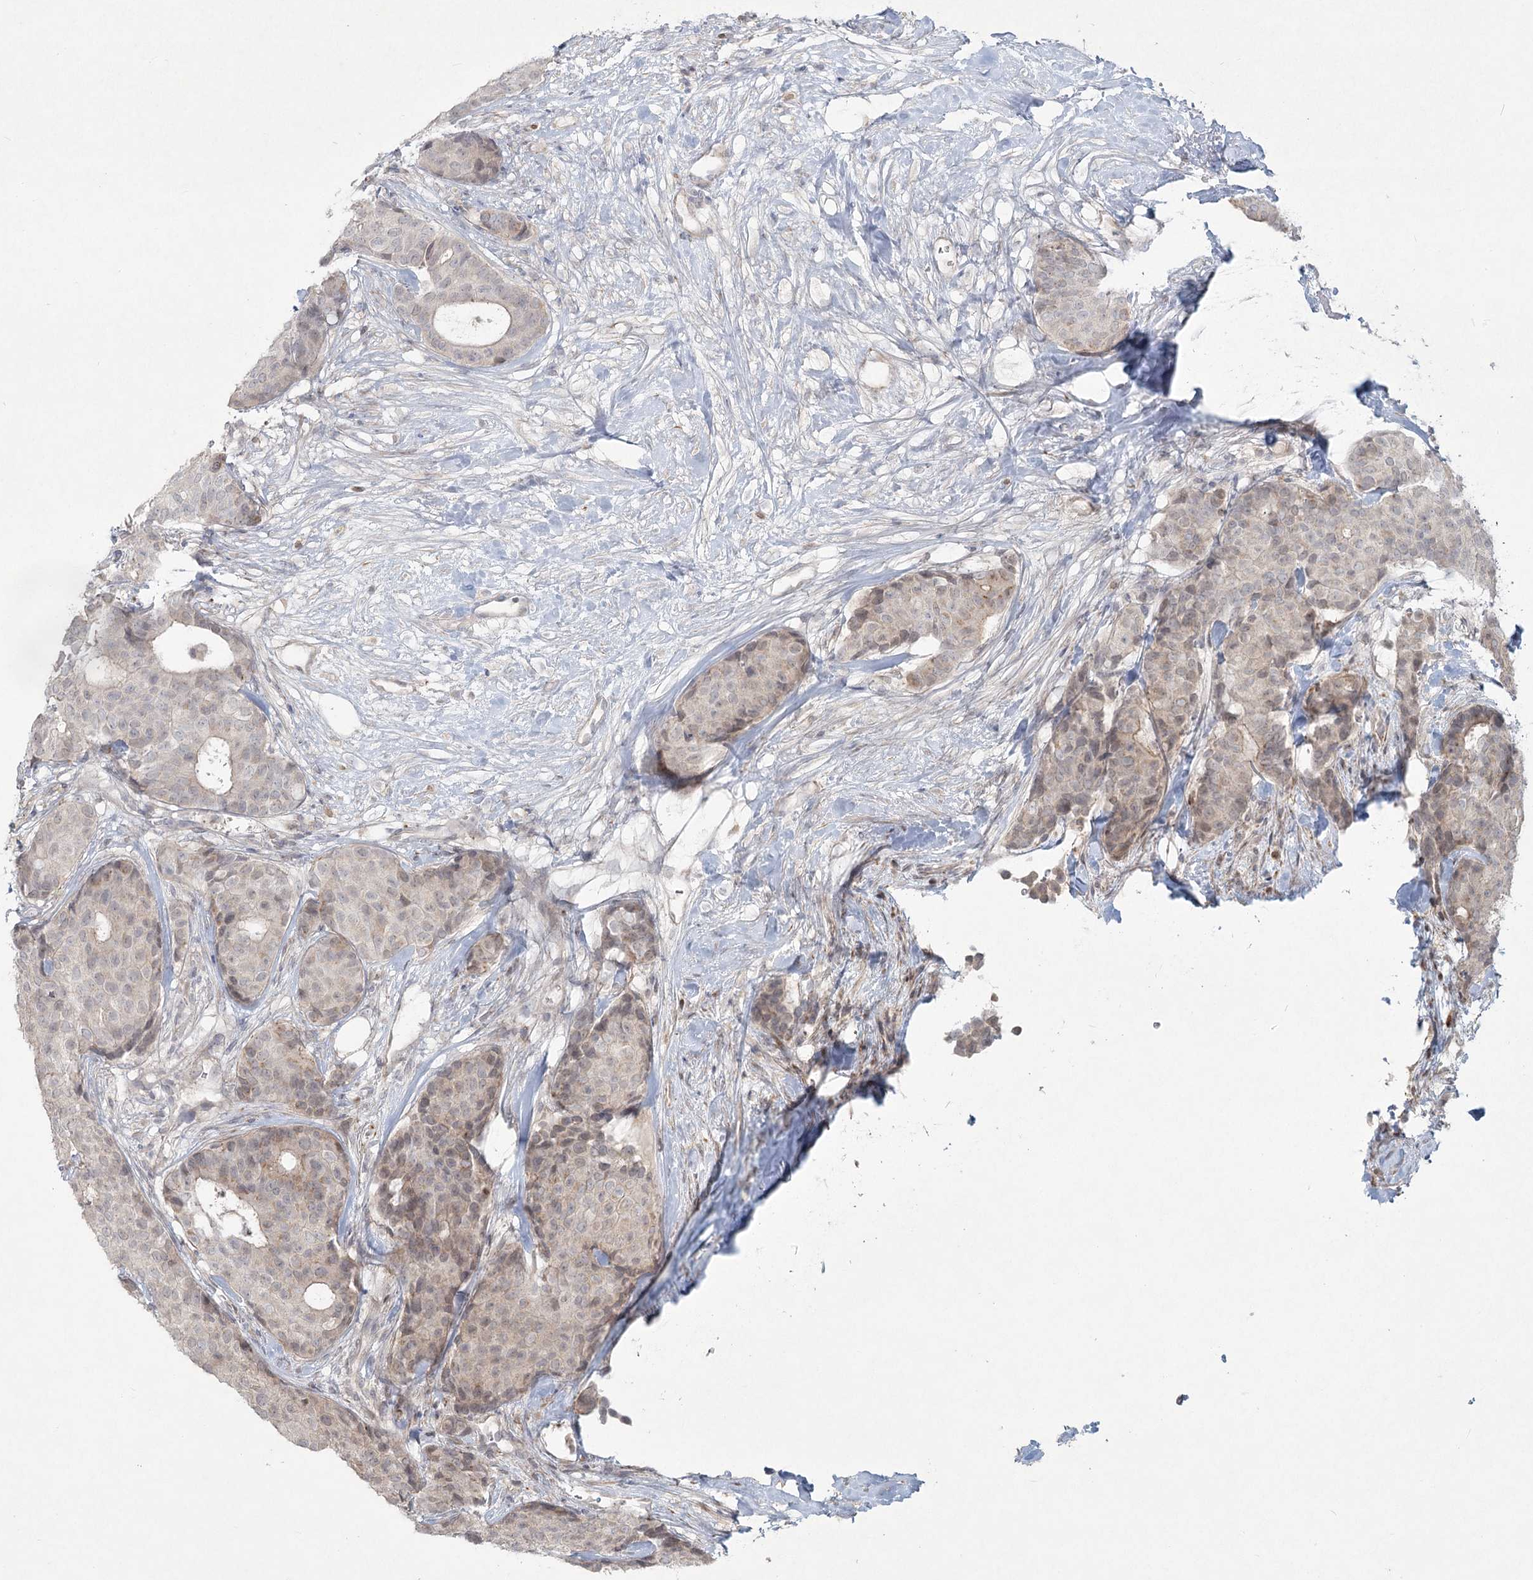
{"staining": {"intensity": "negative", "quantity": "none", "location": "none"}, "tissue": "breast cancer", "cell_type": "Tumor cells", "image_type": "cancer", "snomed": [{"axis": "morphology", "description": "Duct carcinoma"}, {"axis": "topography", "description": "Breast"}], "caption": "DAB immunohistochemical staining of human intraductal carcinoma (breast) shows no significant positivity in tumor cells.", "gene": "LRP2BP", "patient": {"sex": "female", "age": 75}}